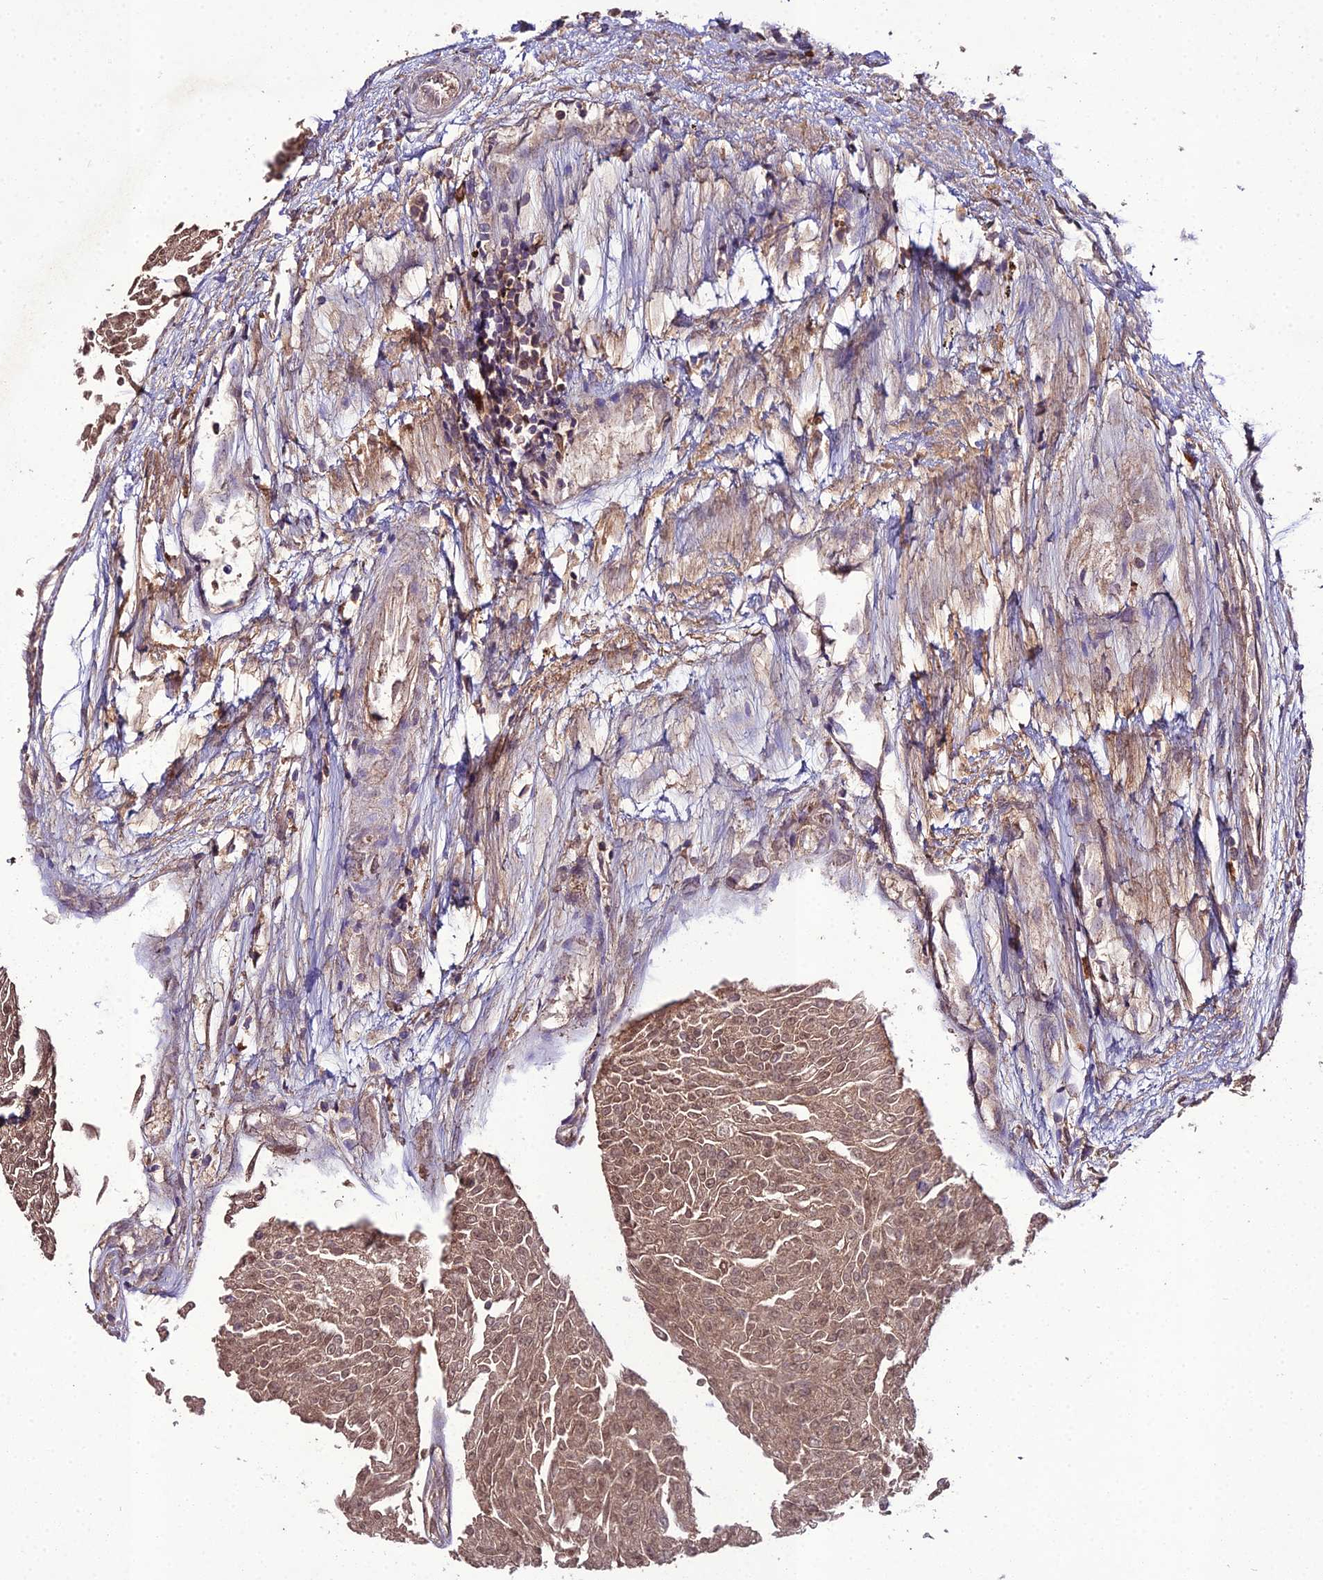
{"staining": {"intensity": "moderate", "quantity": ">75%", "location": "cytoplasmic/membranous"}, "tissue": "urothelial cancer", "cell_type": "Tumor cells", "image_type": "cancer", "snomed": [{"axis": "morphology", "description": "Urothelial carcinoma, Low grade"}, {"axis": "topography", "description": "Urinary bladder"}], "caption": "Immunohistochemical staining of human urothelial cancer exhibits moderate cytoplasmic/membranous protein positivity in about >75% of tumor cells. (brown staining indicates protein expression, while blue staining denotes nuclei).", "gene": "TMEM258", "patient": {"sex": "male", "age": 67}}